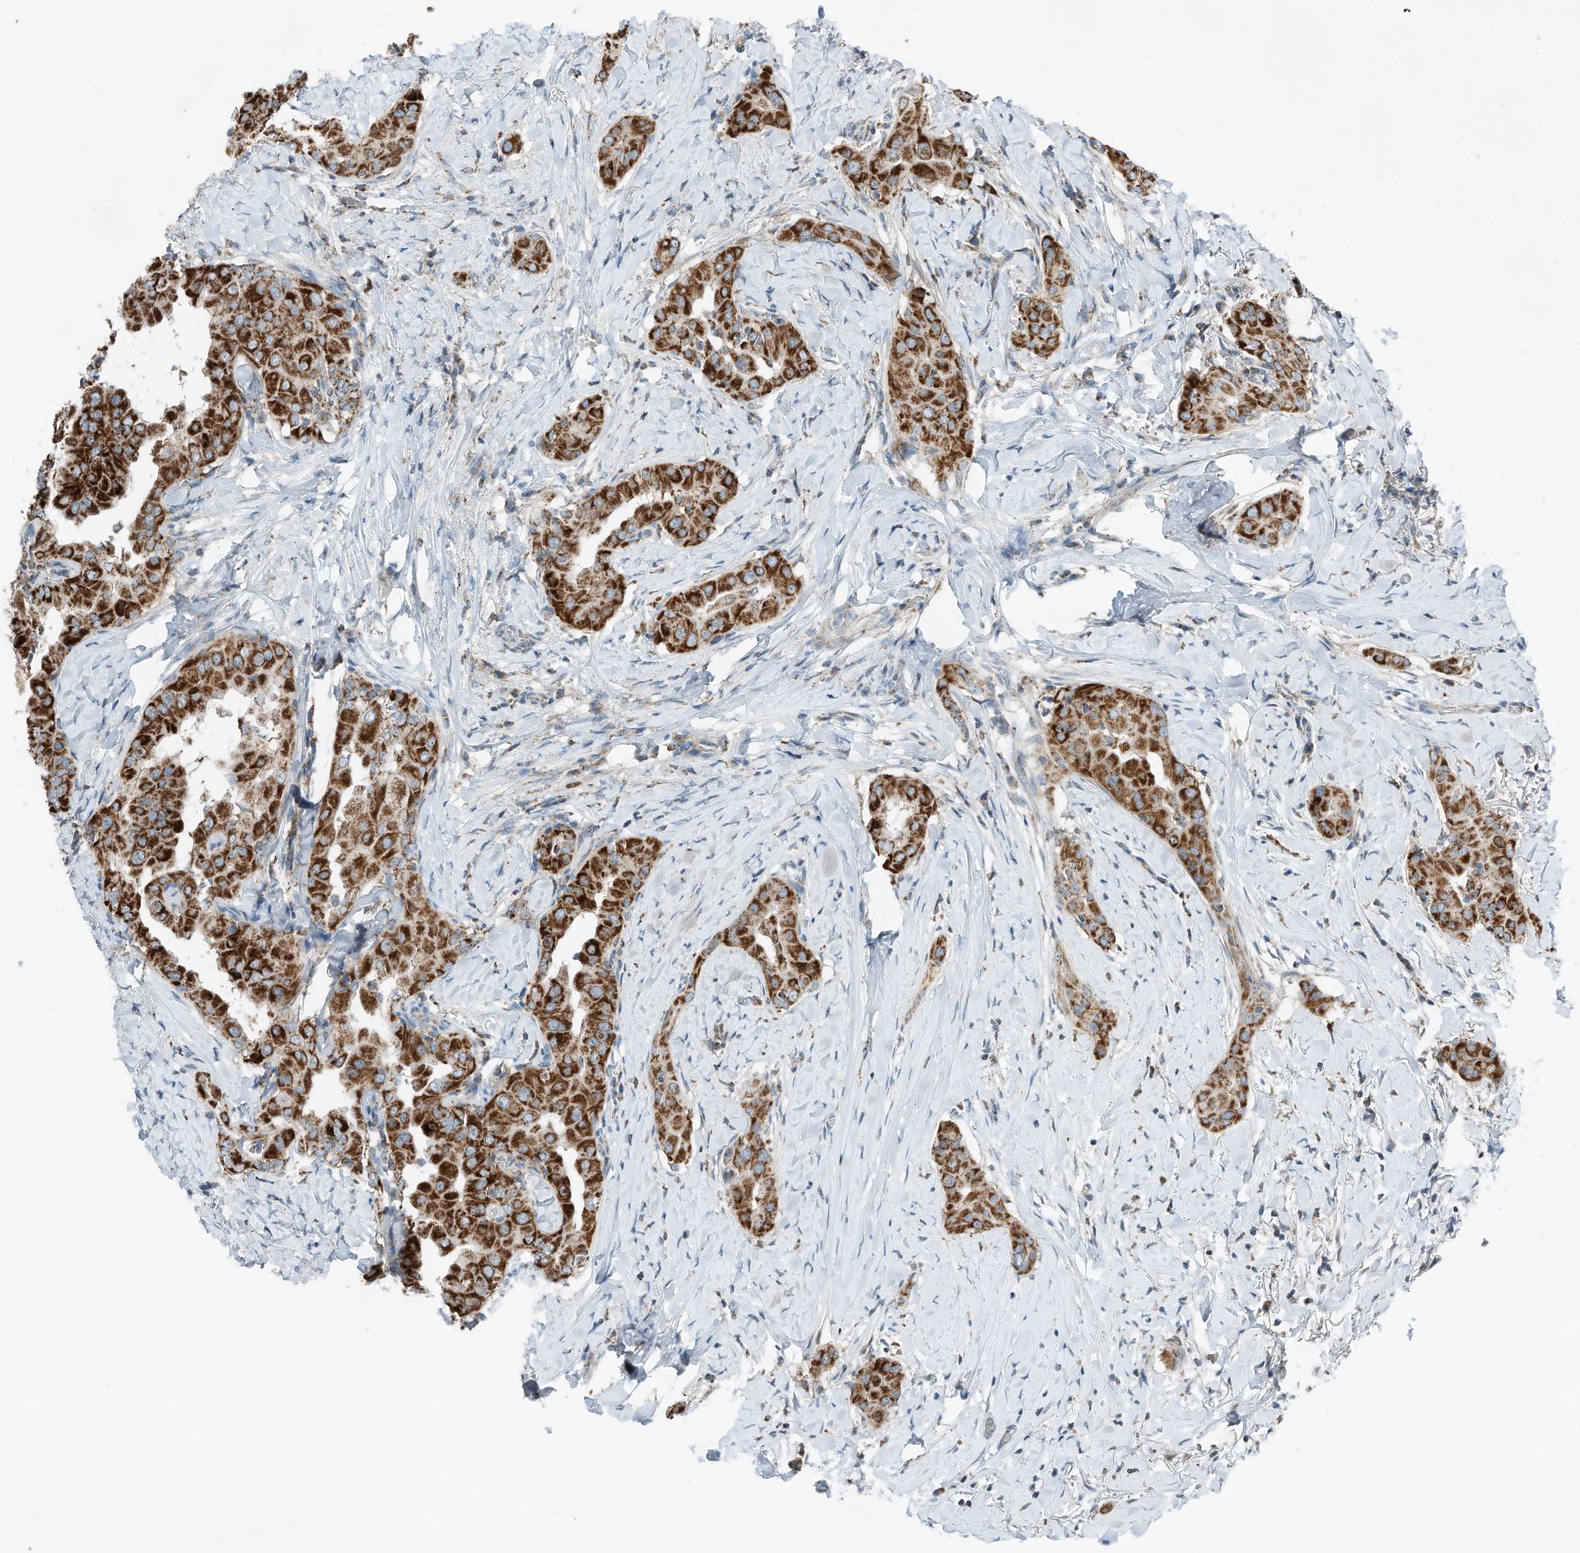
{"staining": {"intensity": "strong", "quantity": ">75%", "location": "cytoplasmic/membranous"}, "tissue": "thyroid cancer", "cell_type": "Tumor cells", "image_type": "cancer", "snomed": [{"axis": "morphology", "description": "Papillary adenocarcinoma, NOS"}, {"axis": "topography", "description": "Thyroid gland"}], "caption": "Human thyroid cancer stained with a protein marker reveals strong staining in tumor cells.", "gene": "RMND1", "patient": {"sex": "male", "age": 33}}